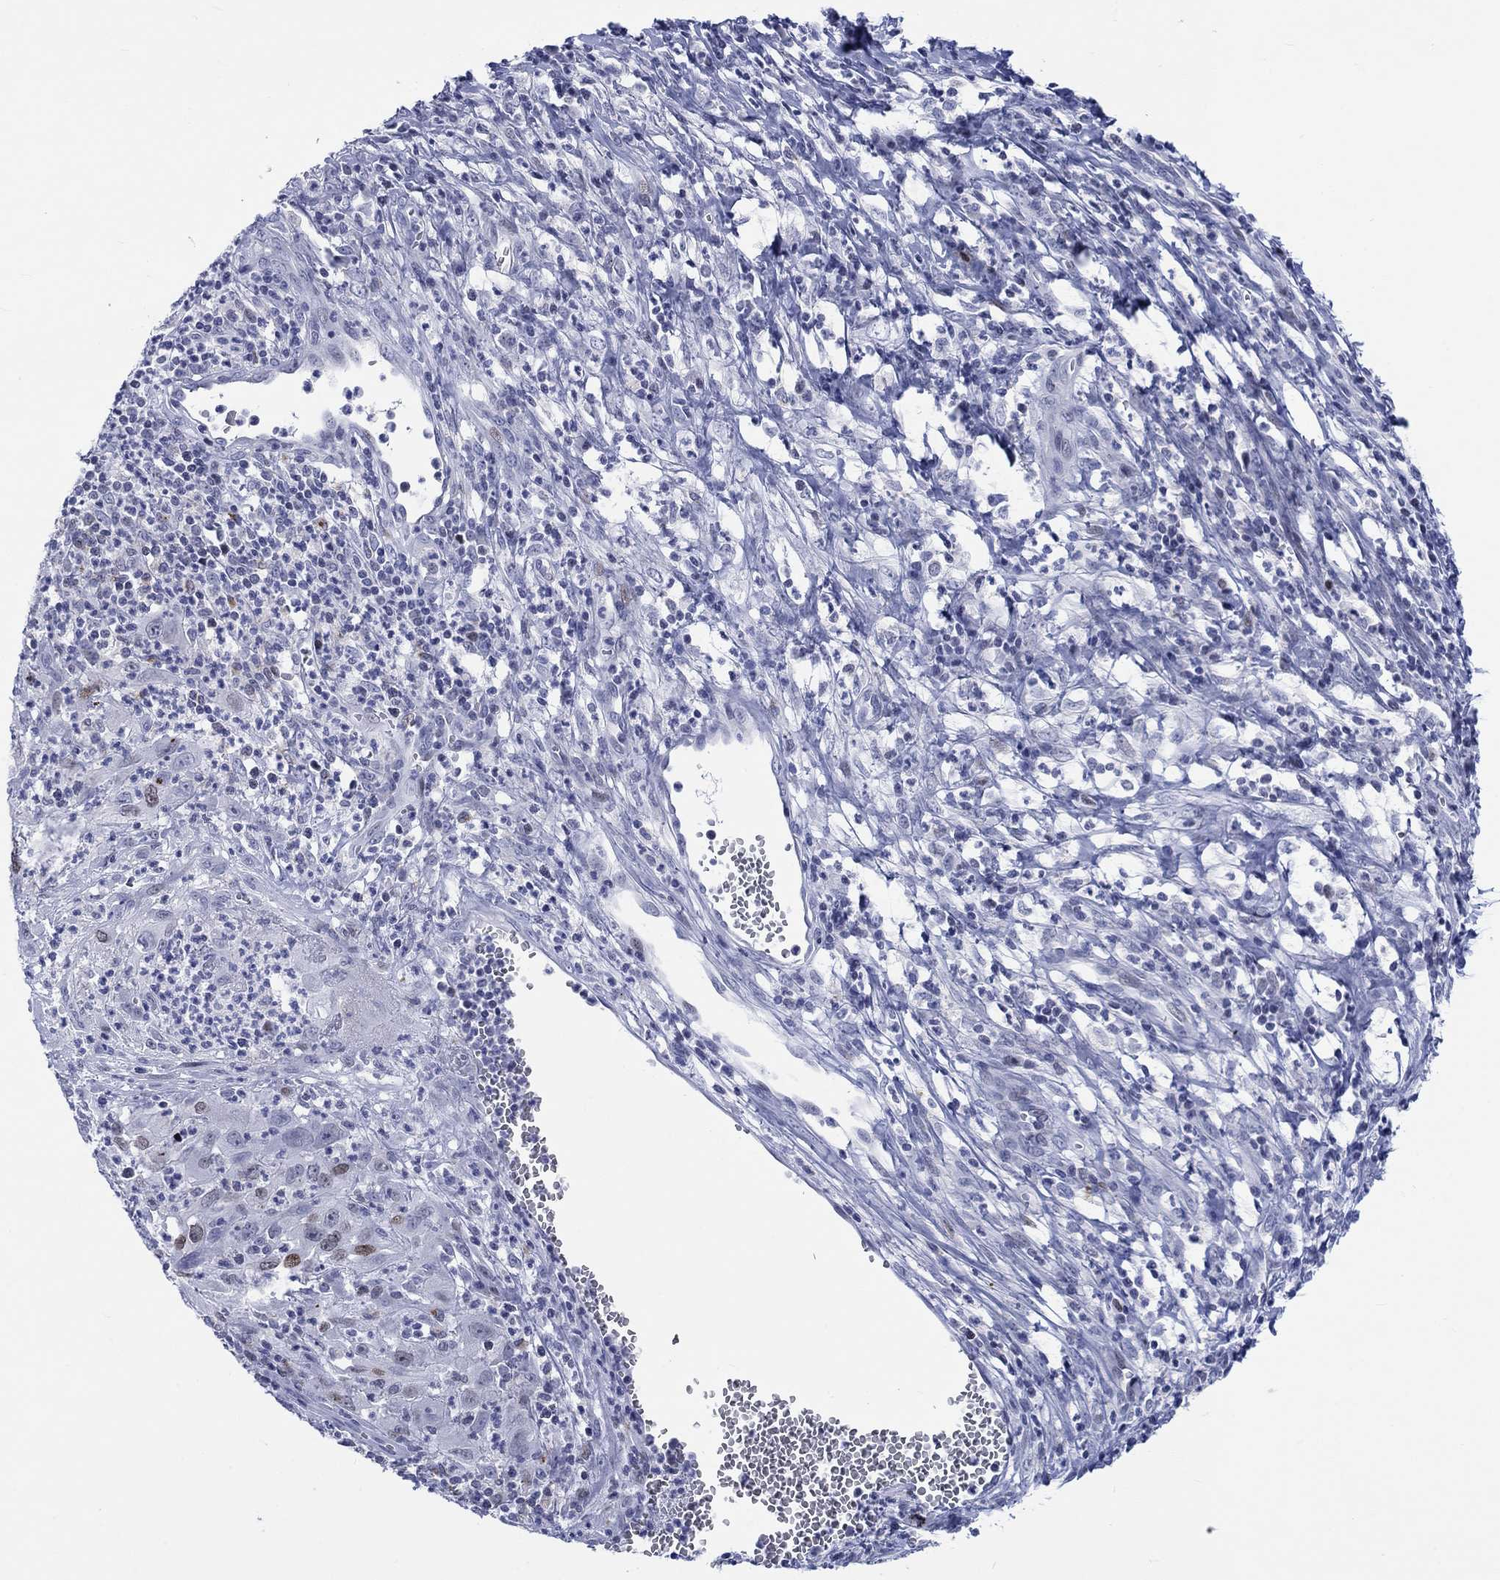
{"staining": {"intensity": "moderate", "quantity": "<25%", "location": "nuclear"}, "tissue": "cervical cancer", "cell_type": "Tumor cells", "image_type": "cancer", "snomed": [{"axis": "morphology", "description": "Squamous cell carcinoma, NOS"}, {"axis": "topography", "description": "Cervix"}], "caption": "Brown immunohistochemical staining in squamous cell carcinoma (cervical) reveals moderate nuclear positivity in approximately <25% of tumor cells.", "gene": "CDCA2", "patient": {"sex": "female", "age": 32}}